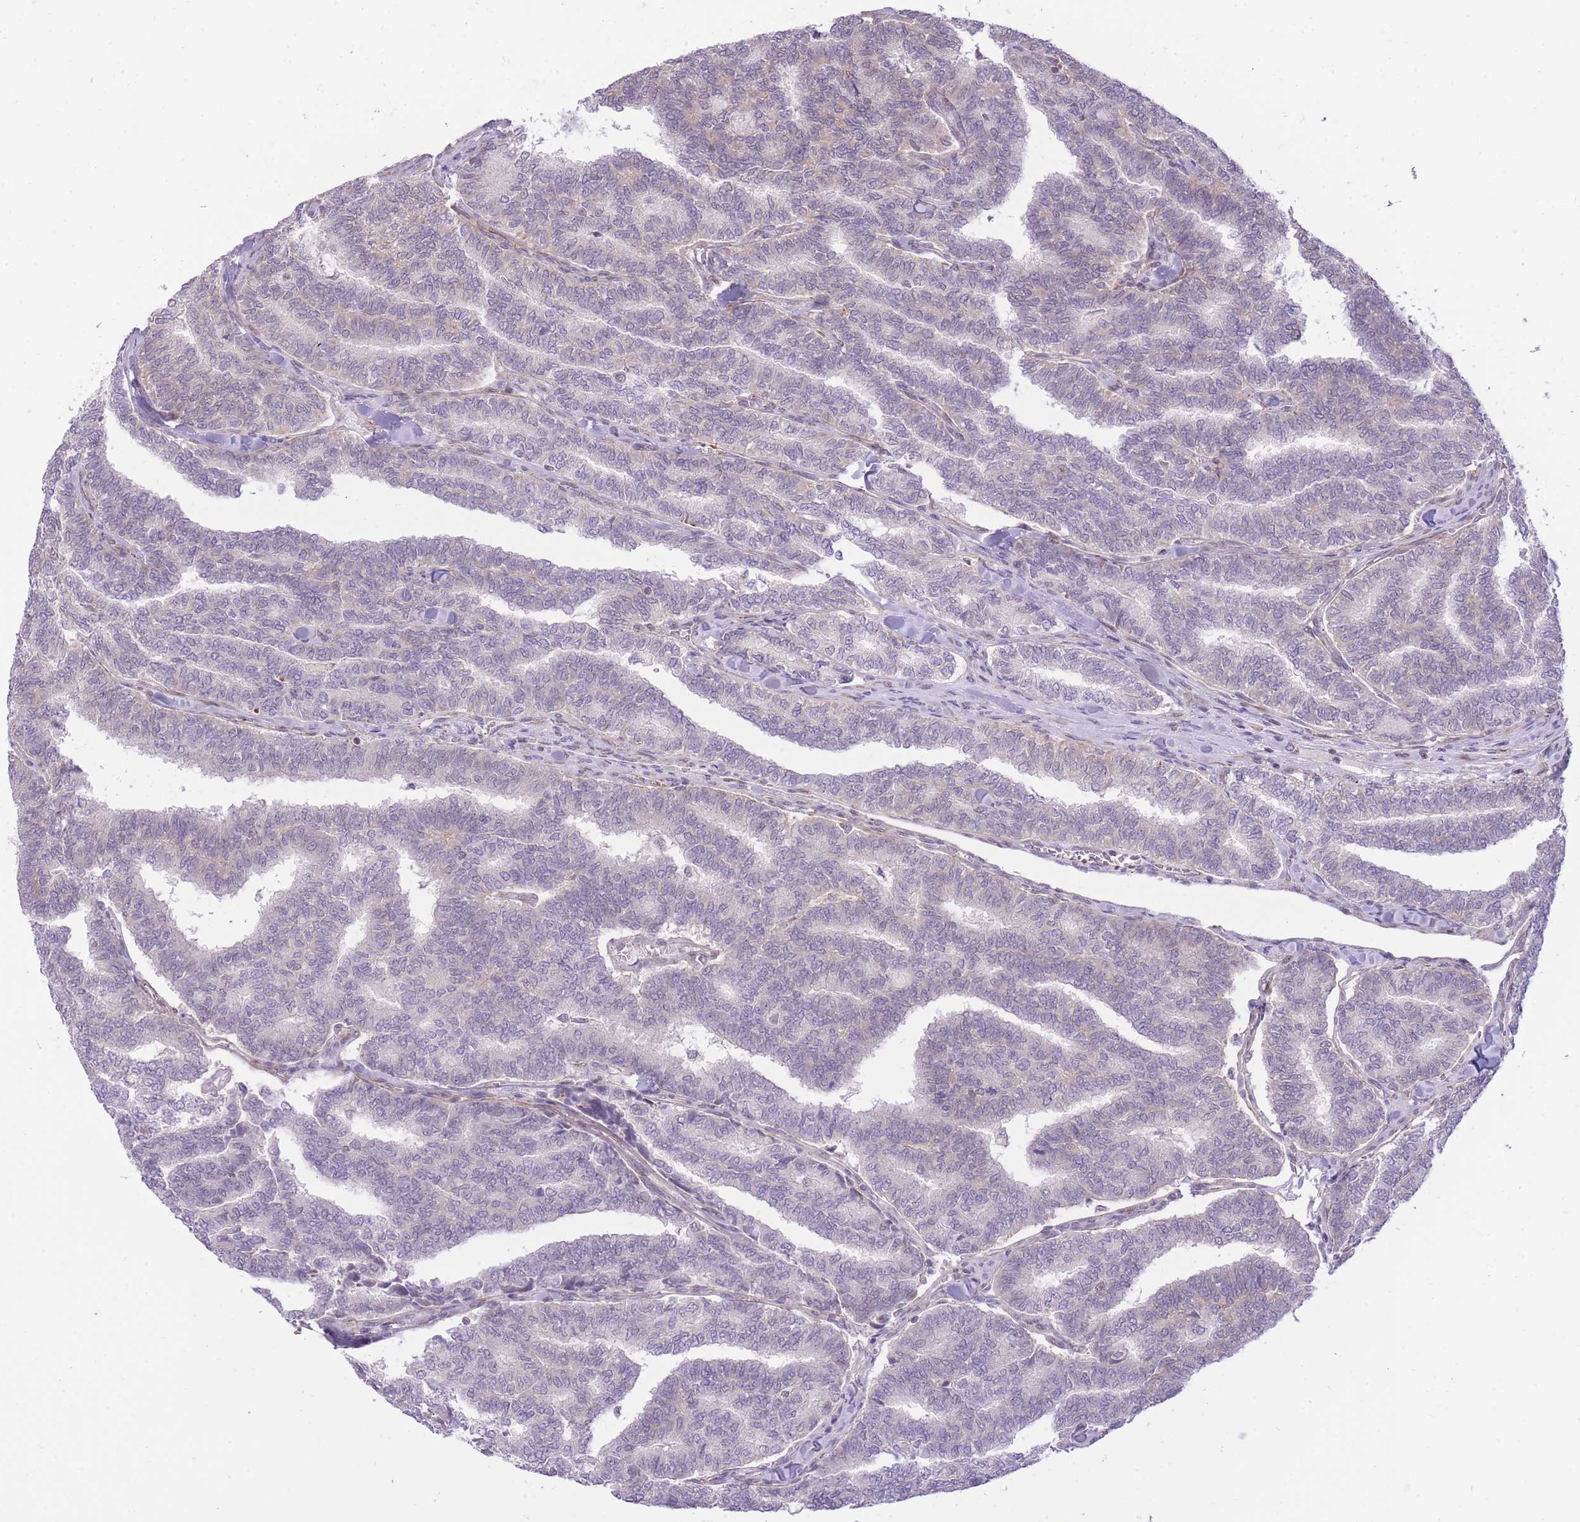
{"staining": {"intensity": "negative", "quantity": "none", "location": "none"}, "tissue": "thyroid cancer", "cell_type": "Tumor cells", "image_type": "cancer", "snomed": [{"axis": "morphology", "description": "Papillary adenocarcinoma, NOS"}, {"axis": "topography", "description": "Thyroid gland"}], "caption": "An image of thyroid papillary adenocarcinoma stained for a protein shows no brown staining in tumor cells.", "gene": "ELL", "patient": {"sex": "female", "age": 35}}